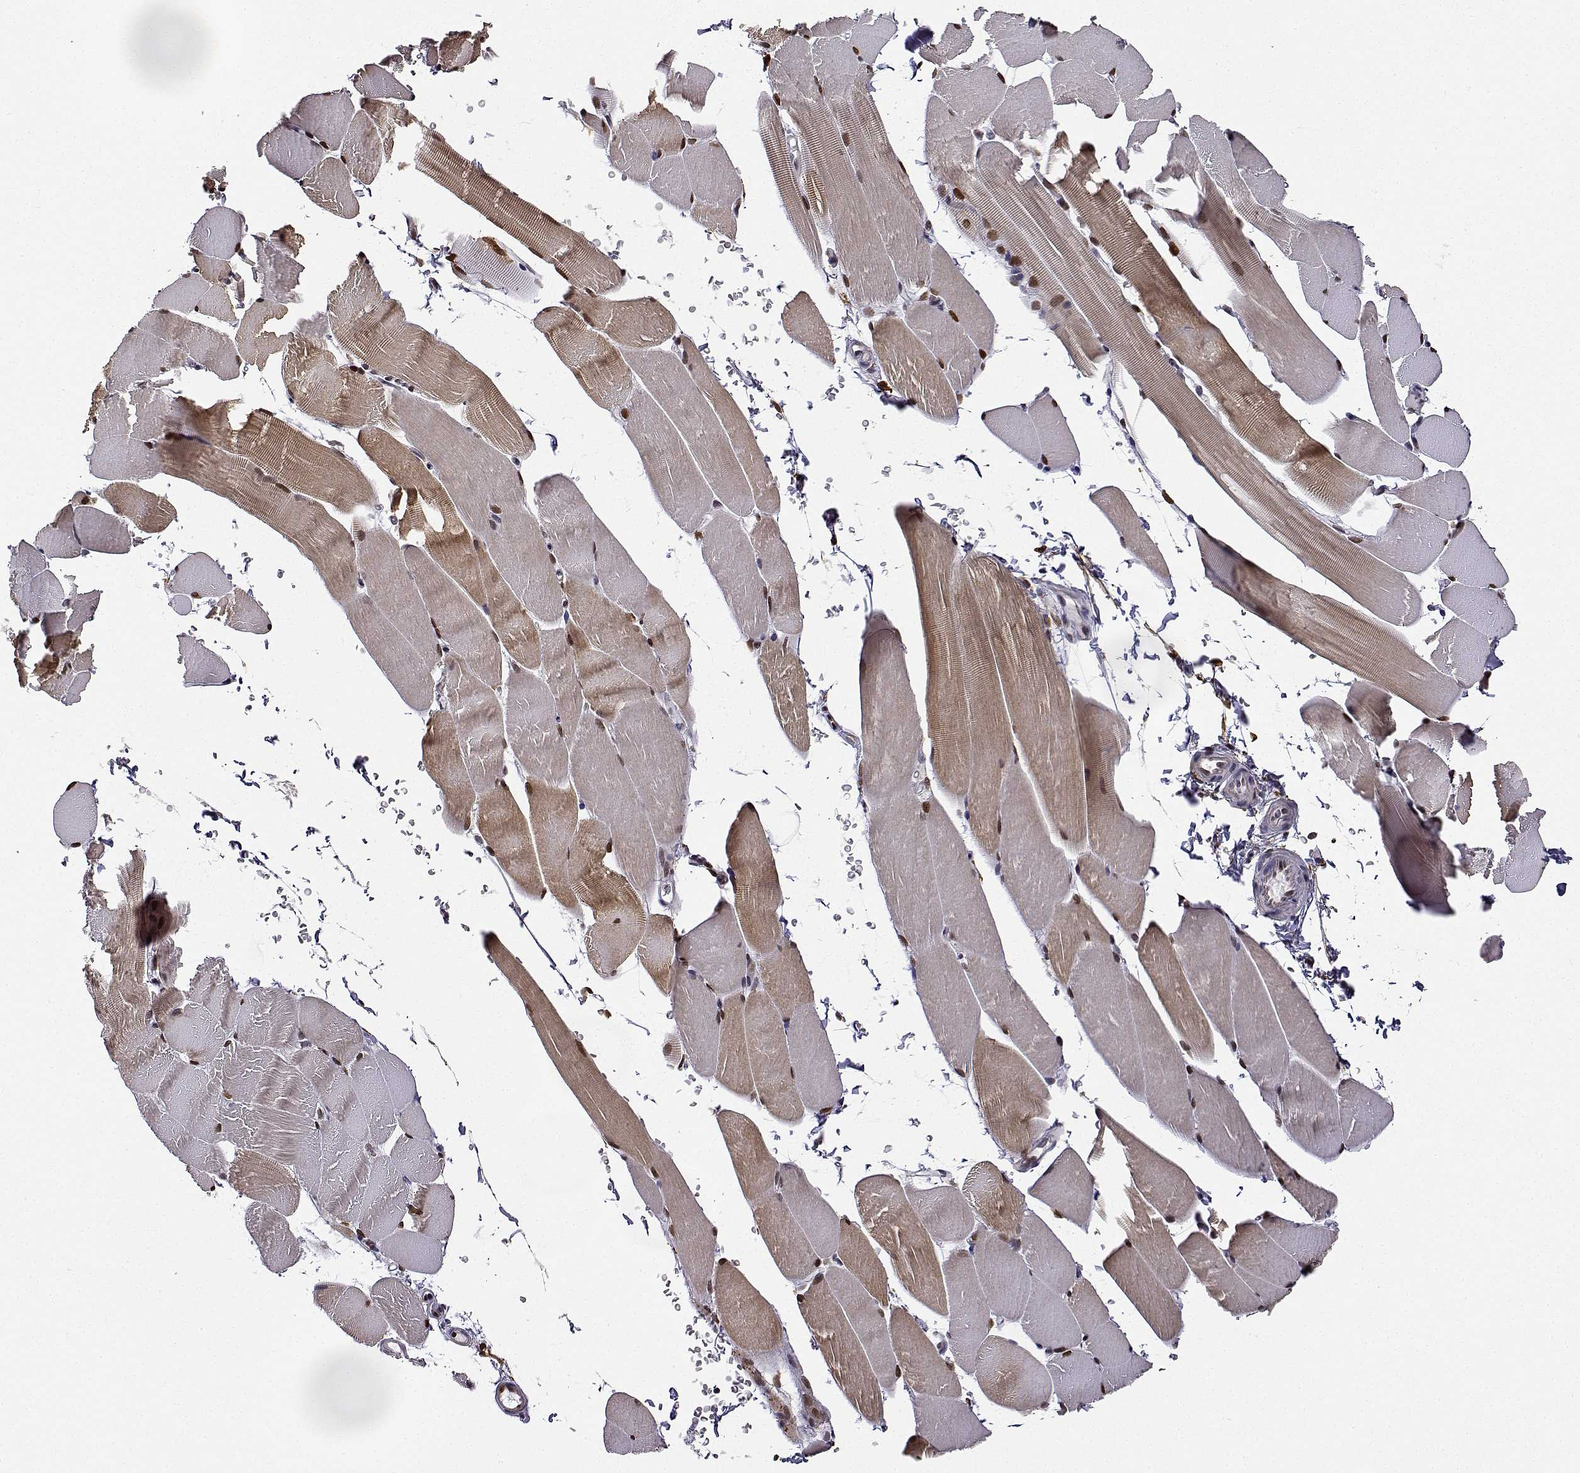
{"staining": {"intensity": "strong", "quantity": ">75%", "location": "cytoplasmic/membranous,nuclear"}, "tissue": "skeletal muscle", "cell_type": "Myocytes", "image_type": "normal", "snomed": [{"axis": "morphology", "description": "Normal tissue, NOS"}, {"axis": "topography", "description": "Skeletal muscle"}], "caption": "A high amount of strong cytoplasmic/membranous,nuclear positivity is identified in approximately >75% of myocytes in benign skeletal muscle.", "gene": "PHGDH", "patient": {"sex": "female", "age": 37}}